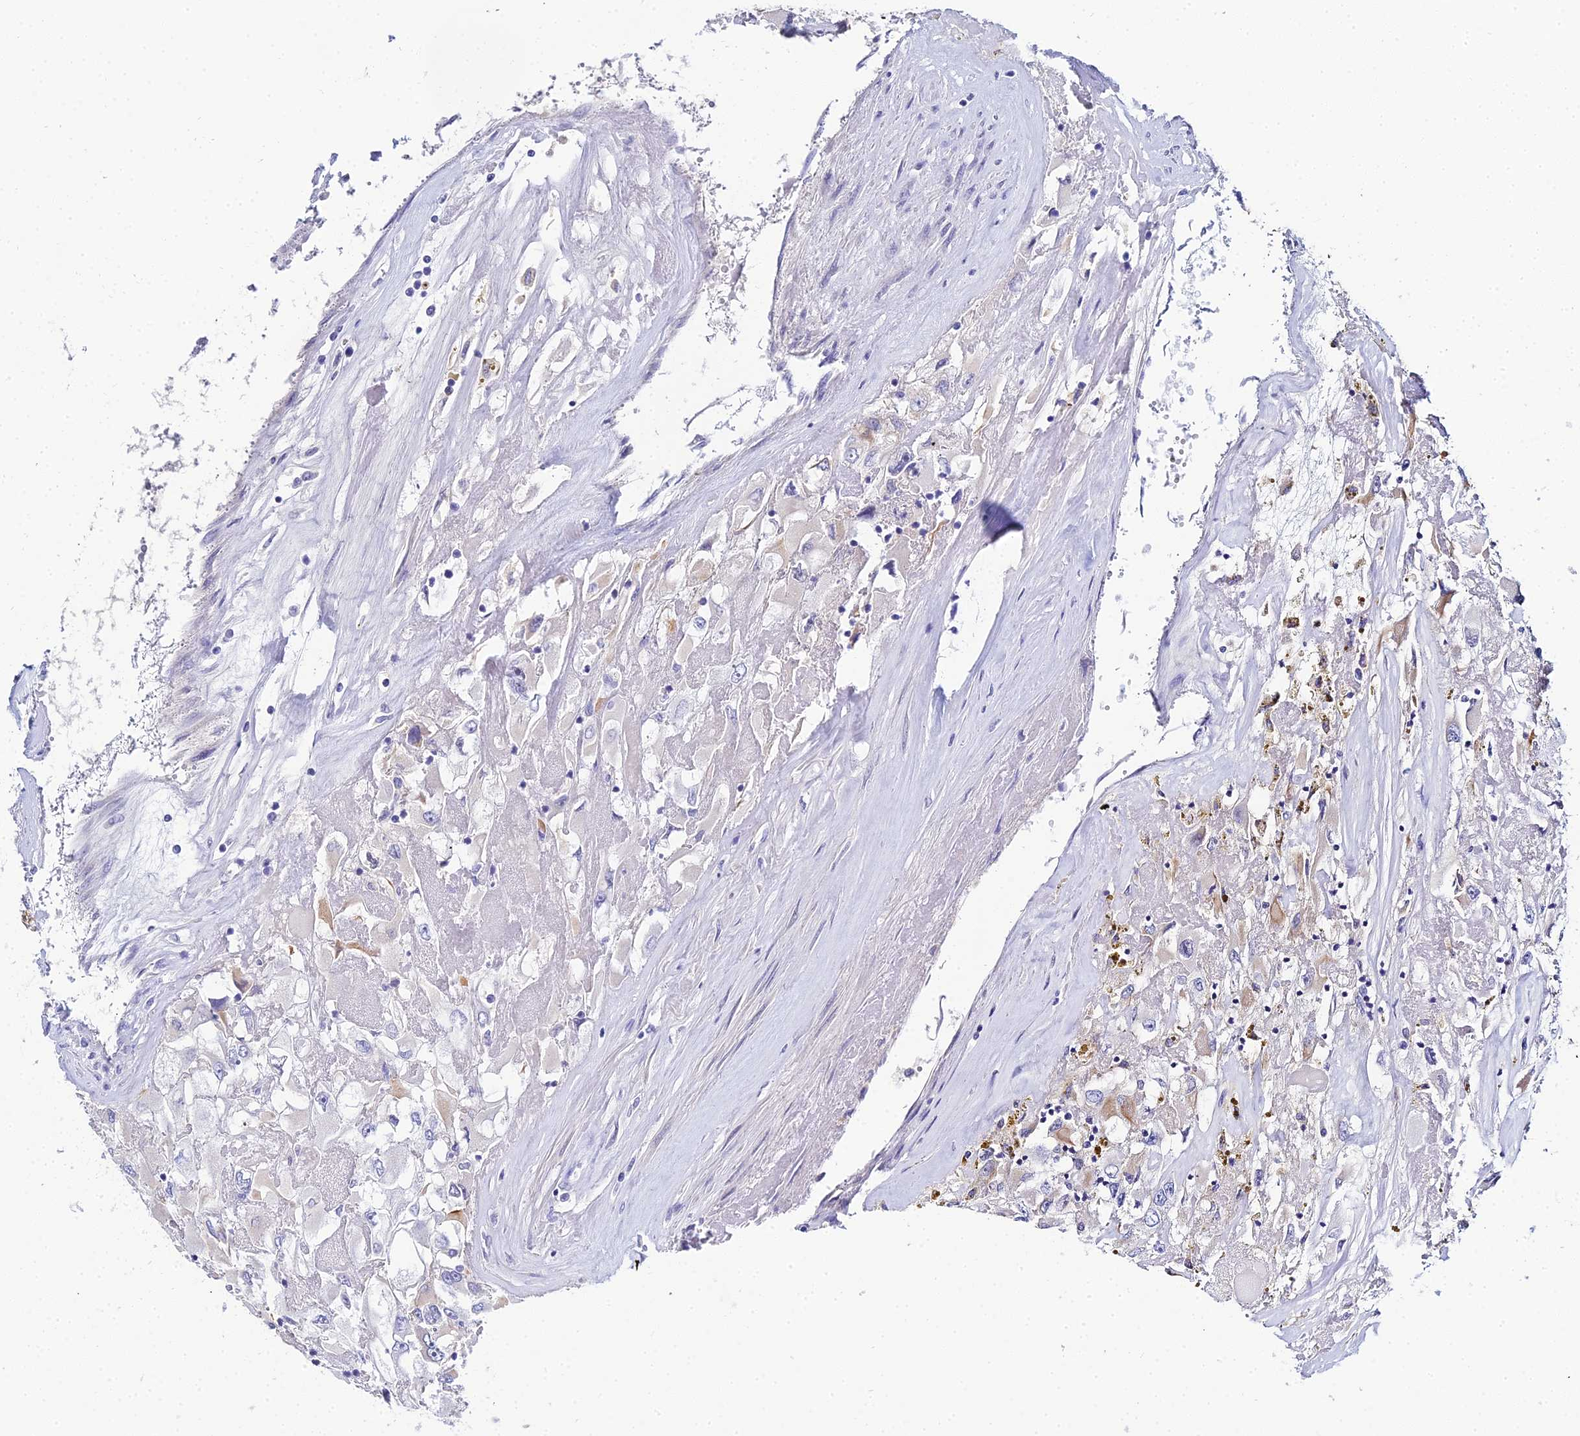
{"staining": {"intensity": "negative", "quantity": "none", "location": "none"}, "tissue": "renal cancer", "cell_type": "Tumor cells", "image_type": "cancer", "snomed": [{"axis": "morphology", "description": "Adenocarcinoma, NOS"}, {"axis": "topography", "description": "Kidney"}], "caption": "Histopathology image shows no protein staining in tumor cells of renal cancer (adenocarcinoma) tissue.", "gene": "ZXDA", "patient": {"sex": "female", "age": 52}}